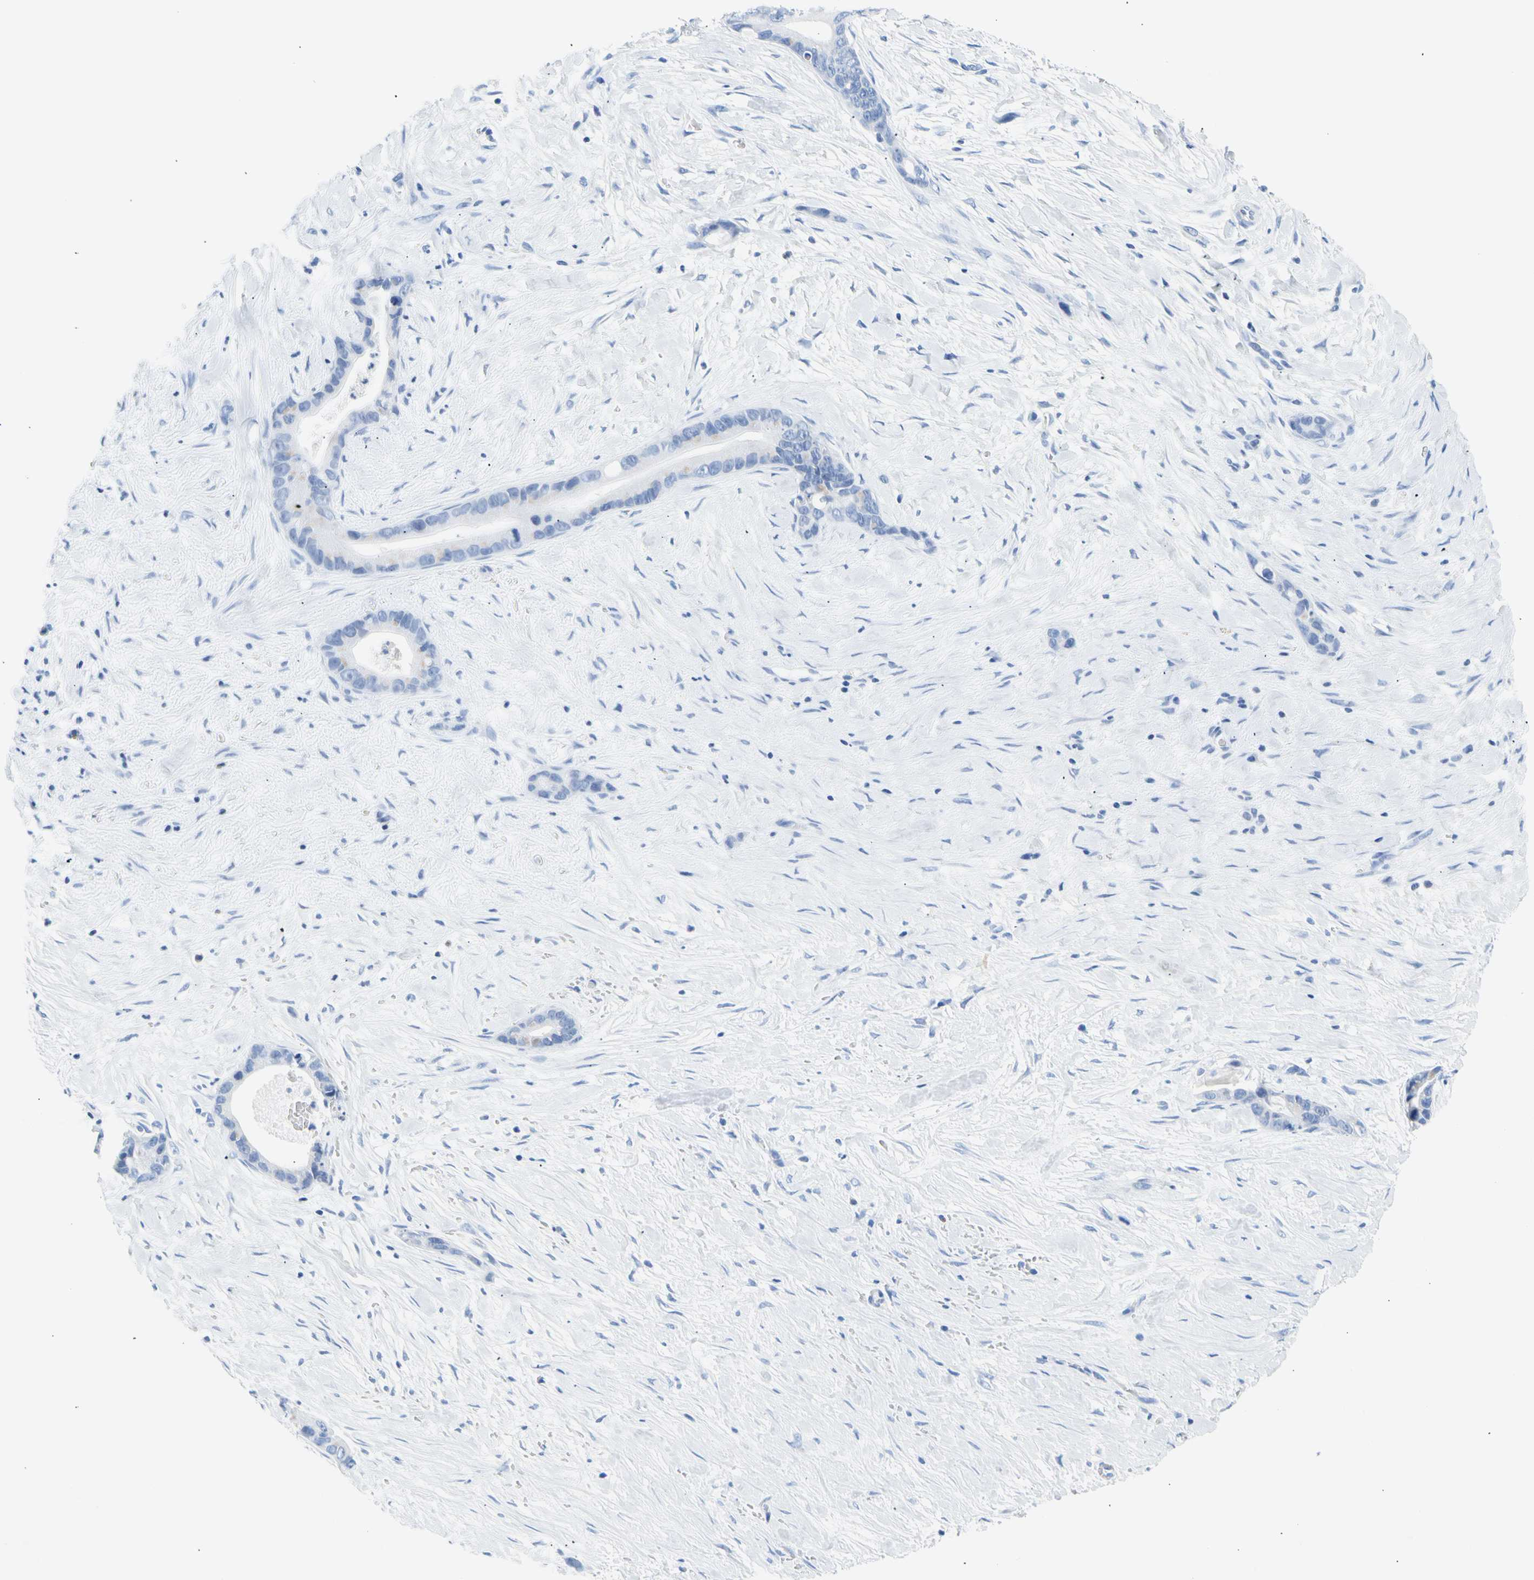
{"staining": {"intensity": "negative", "quantity": "none", "location": "none"}, "tissue": "liver cancer", "cell_type": "Tumor cells", "image_type": "cancer", "snomed": [{"axis": "morphology", "description": "Cholangiocarcinoma"}, {"axis": "topography", "description": "Liver"}], "caption": "Human liver cholangiocarcinoma stained for a protein using immunohistochemistry (IHC) reveals no staining in tumor cells.", "gene": "CEL", "patient": {"sex": "female", "age": 55}}